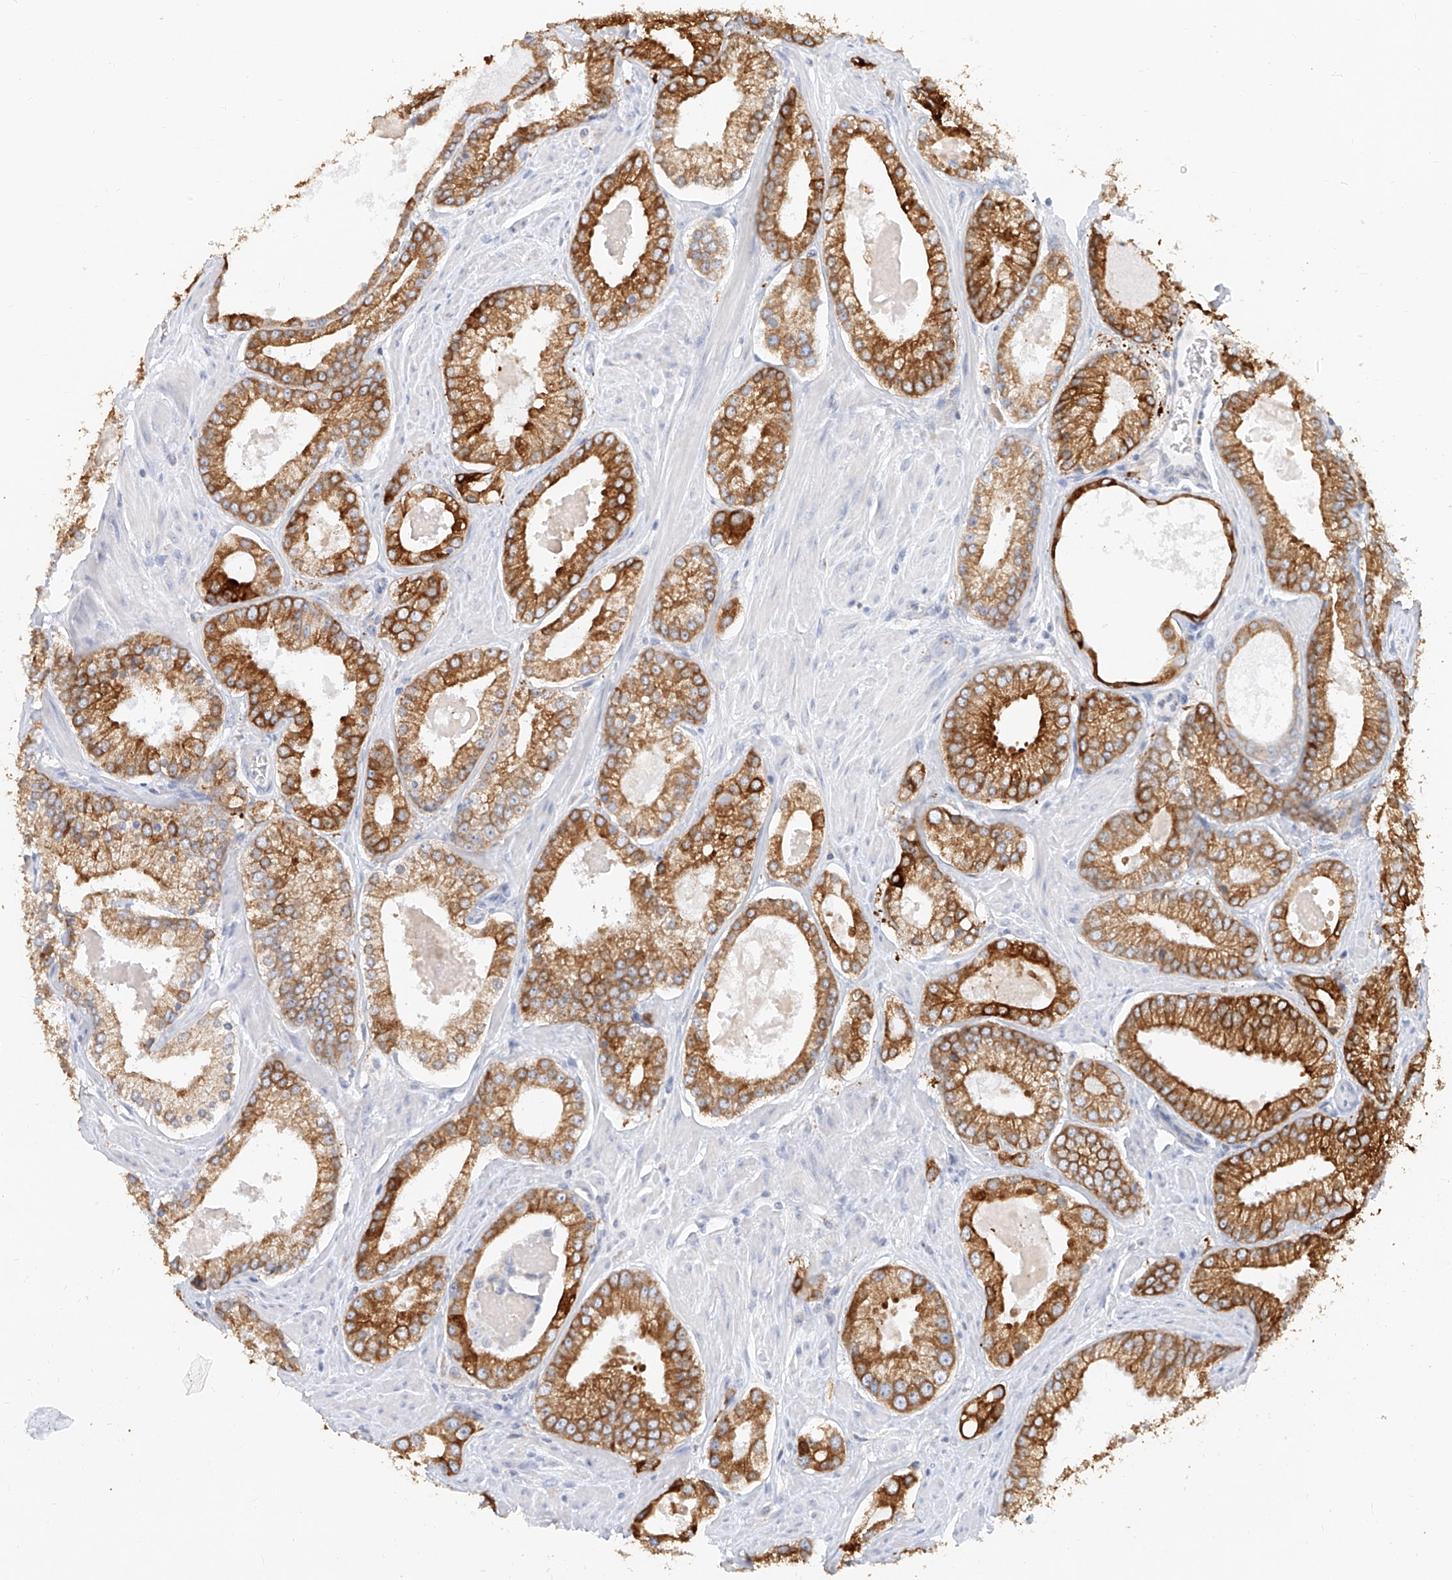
{"staining": {"intensity": "strong", "quantity": ">75%", "location": "cytoplasmic/membranous"}, "tissue": "prostate cancer", "cell_type": "Tumor cells", "image_type": "cancer", "snomed": [{"axis": "morphology", "description": "Adenocarcinoma, Low grade"}, {"axis": "topography", "description": "Prostate"}], "caption": "This photomicrograph reveals immunohistochemistry staining of human prostate adenocarcinoma (low-grade), with high strong cytoplasmic/membranous expression in approximately >75% of tumor cells.", "gene": "DHRS7", "patient": {"sex": "male", "age": 54}}